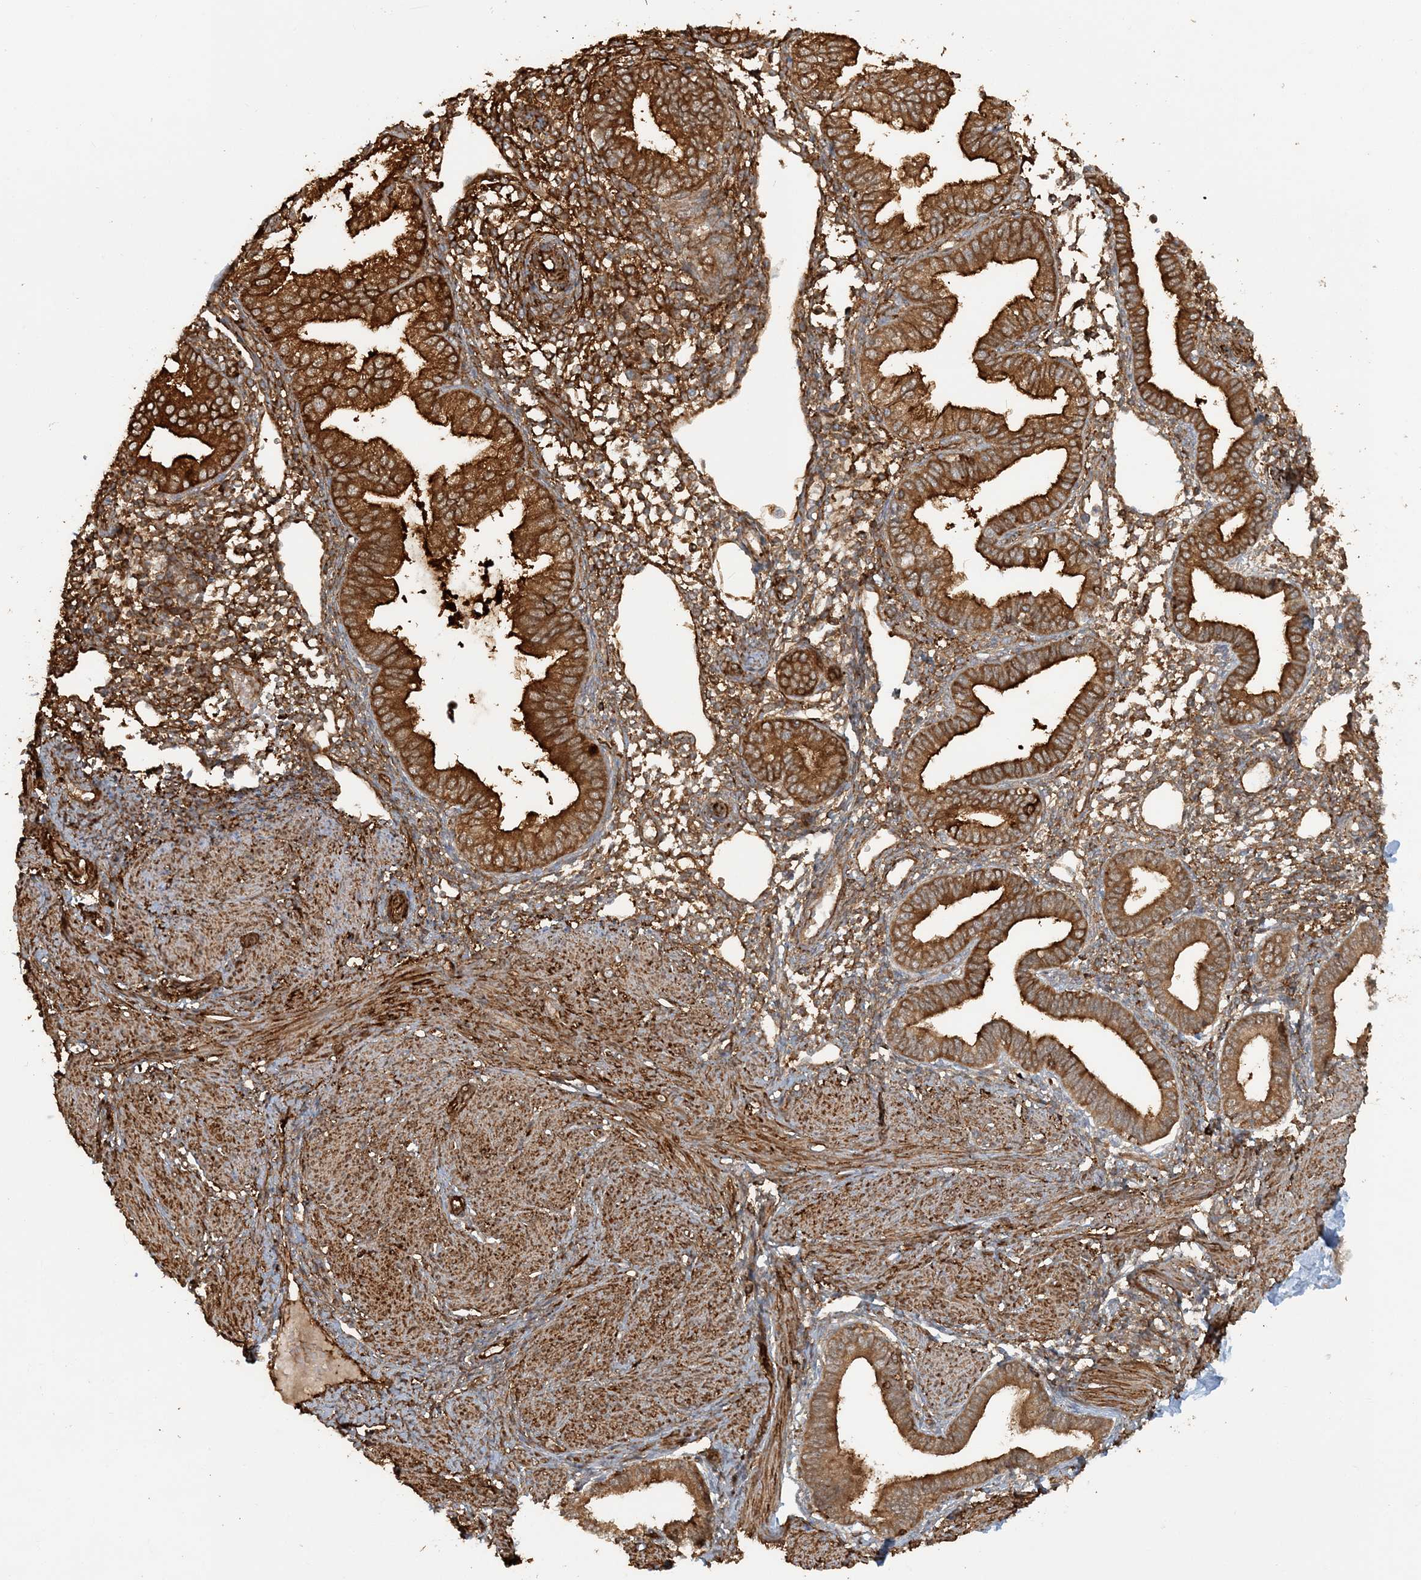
{"staining": {"intensity": "strong", "quantity": ">75%", "location": "cytoplasmic/membranous"}, "tissue": "endometrium", "cell_type": "Cells in endometrial stroma", "image_type": "normal", "snomed": [{"axis": "morphology", "description": "Normal tissue, NOS"}, {"axis": "topography", "description": "Endometrium"}], "caption": "Immunohistochemistry (IHC) staining of benign endometrium, which reveals high levels of strong cytoplasmic/membranous staining in about >75% of cells in endometrial stroma indicating strong cytoplasmic/membranous protein staining. The staining was performed using DAB (brown) for protein detection and nuclei were counterstained in hematoxylin (blue).", "gene": "DSTN", "patient": {"sex": "female", "age": 53}}